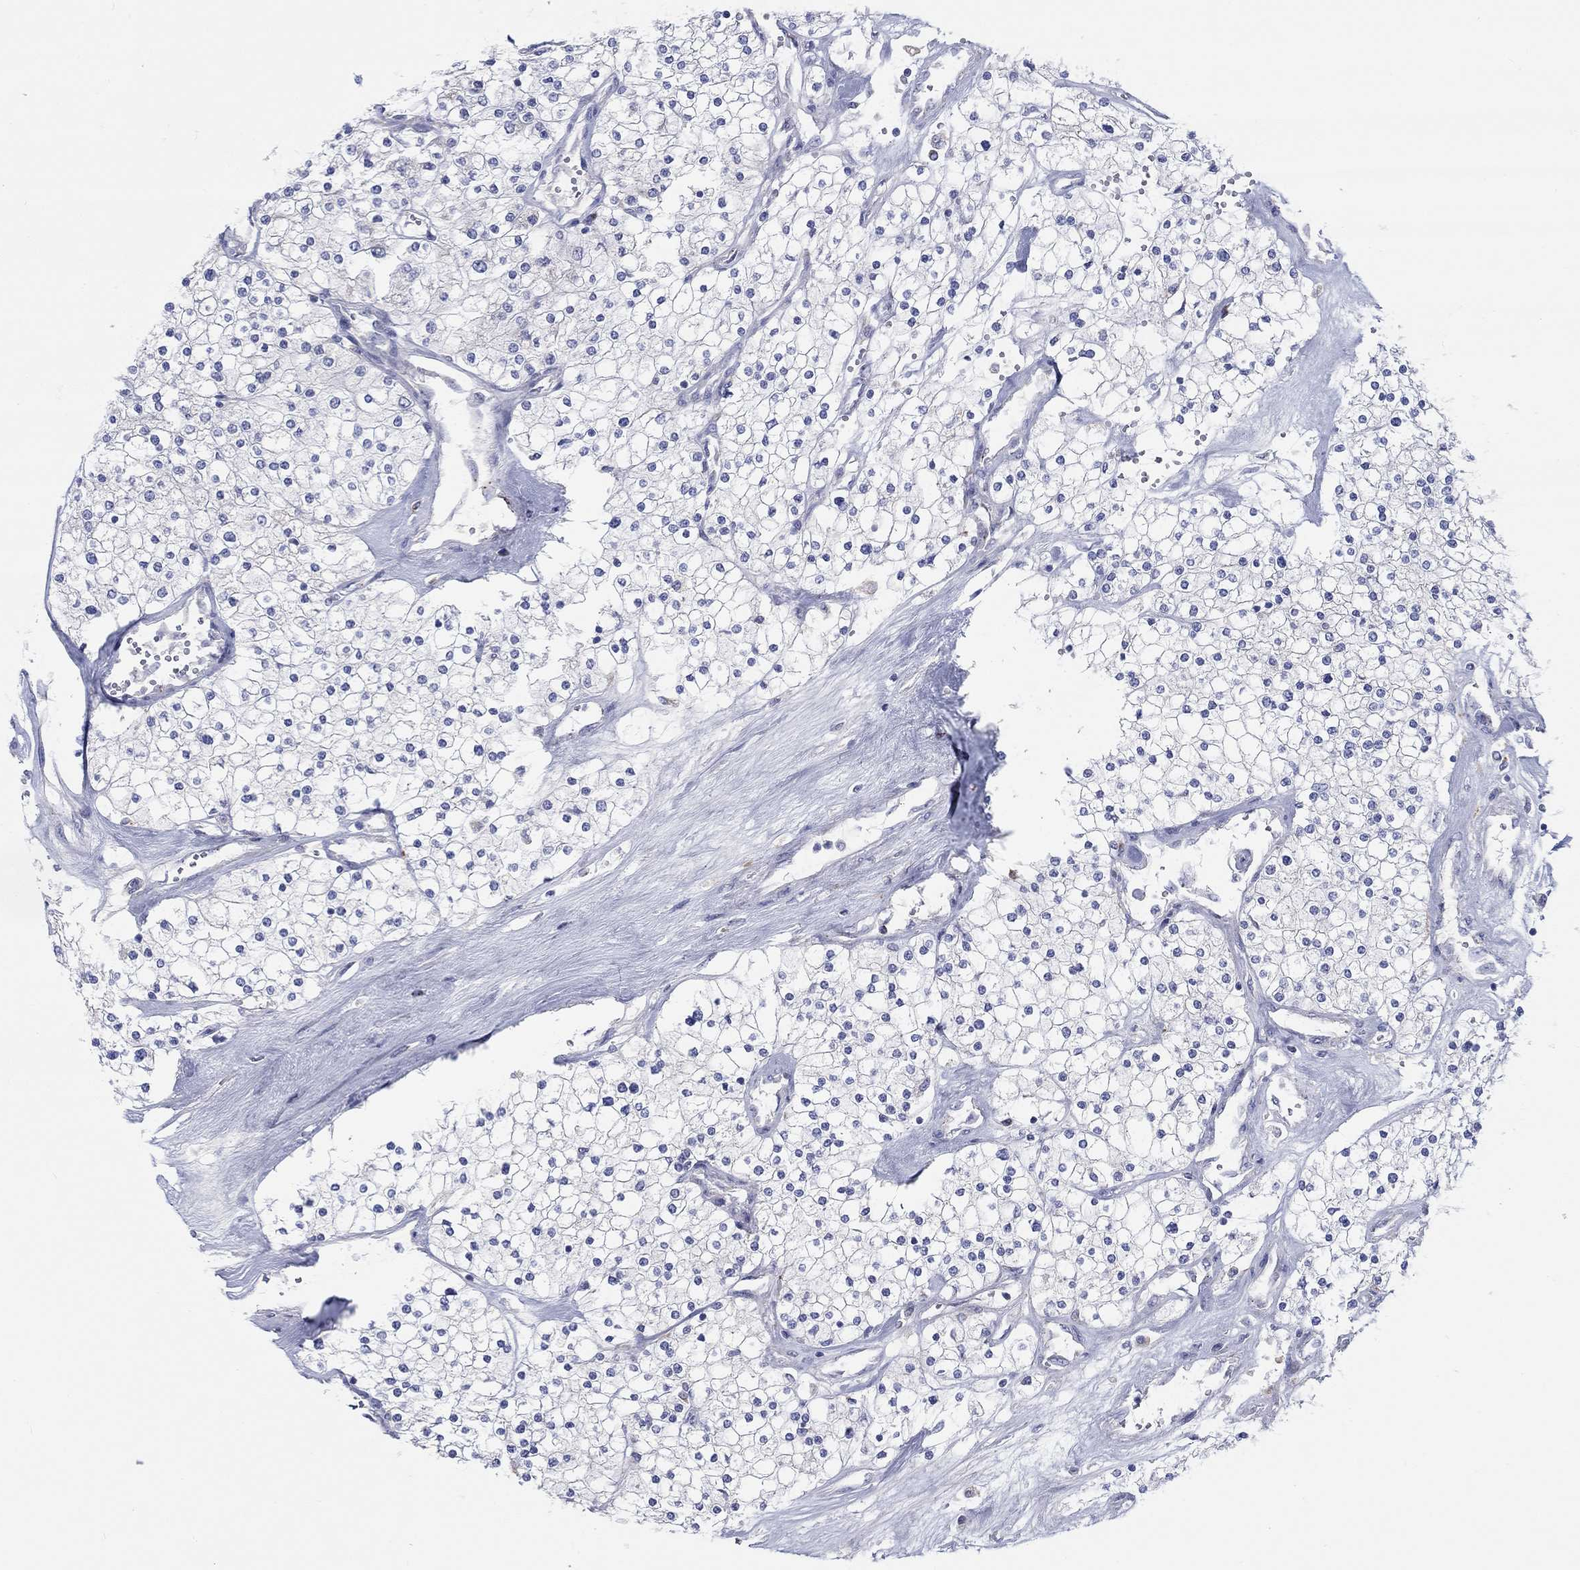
{"staining": {"intensity": "negative", "quantity": "none", "location": "none"}, "tissue": "renal cancer", "cell_type": "Tumor cells", "image_type": "cancer", "snomed": [{"axis": "morphology", "description": "Adenocarcinoma, NOS"}, {"axis": "topography", "description": "Kidney"}], "caption": "Immunohistochemistry of human renal adenocarcinoma reveals no staining in tumor cells.", "gene": "BCO2", "patient": {"sex": "male", "age": 80}}